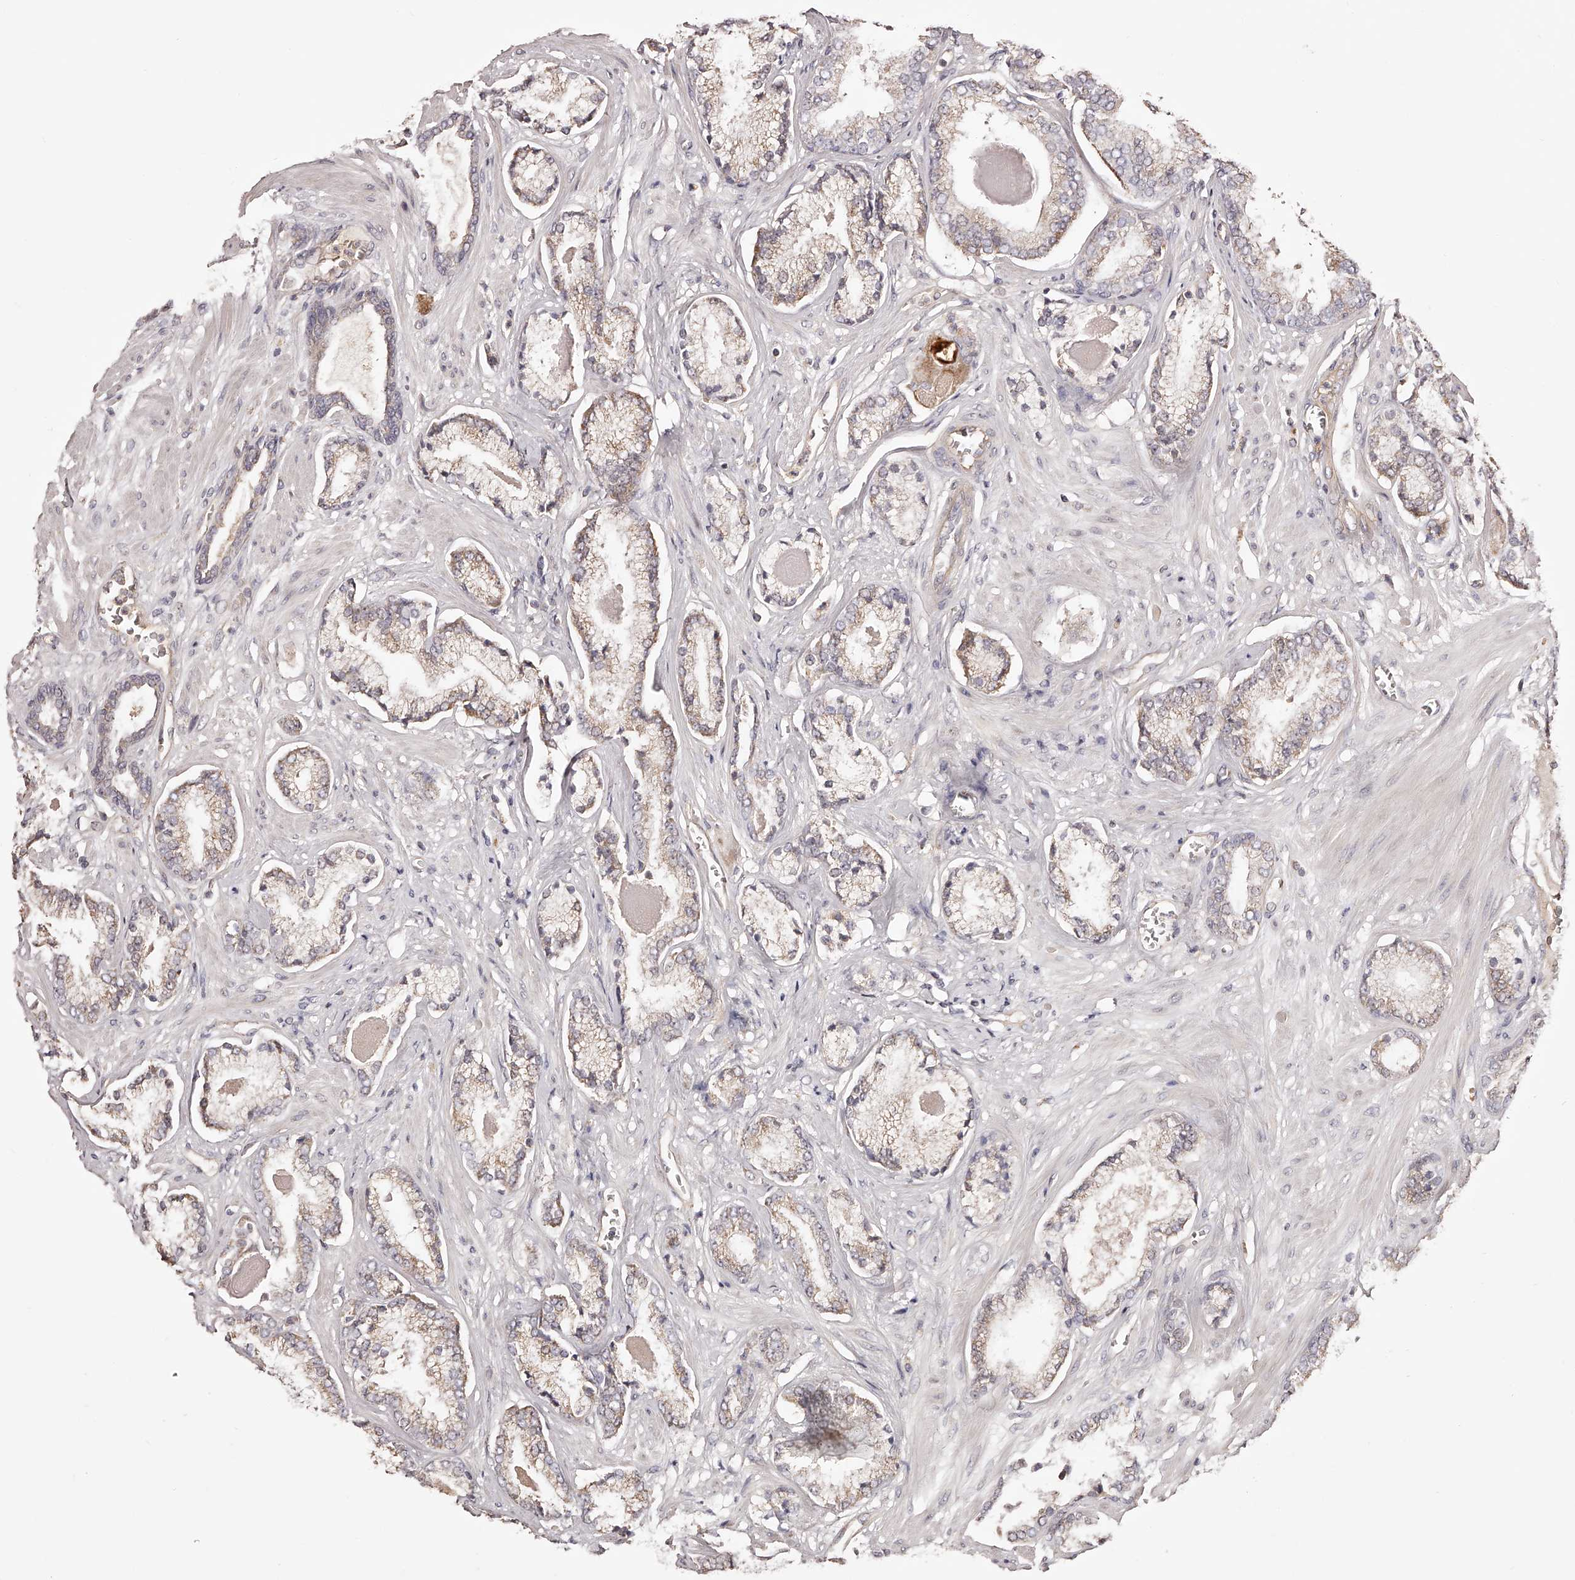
{"staining": {"intensity": "weak", "quantity": "<25%", "location": "cytoplasmic/membranous"}, "tissue": "prostate cancer", "cell_type": "Tumor cells", "image_type": "cancer", "snomed": [{"axis": "morphology", "description": "Adenocarcinoma, Low grade"}, {"axis": "topography", "description": "Prostate"}], "caption": "A histopathology image of human low-grade adenocarcinoma (prostate) is negative for staining in tumor cells.", "gene": "USP21", "patient": {"sex": "male", "age": 70}}